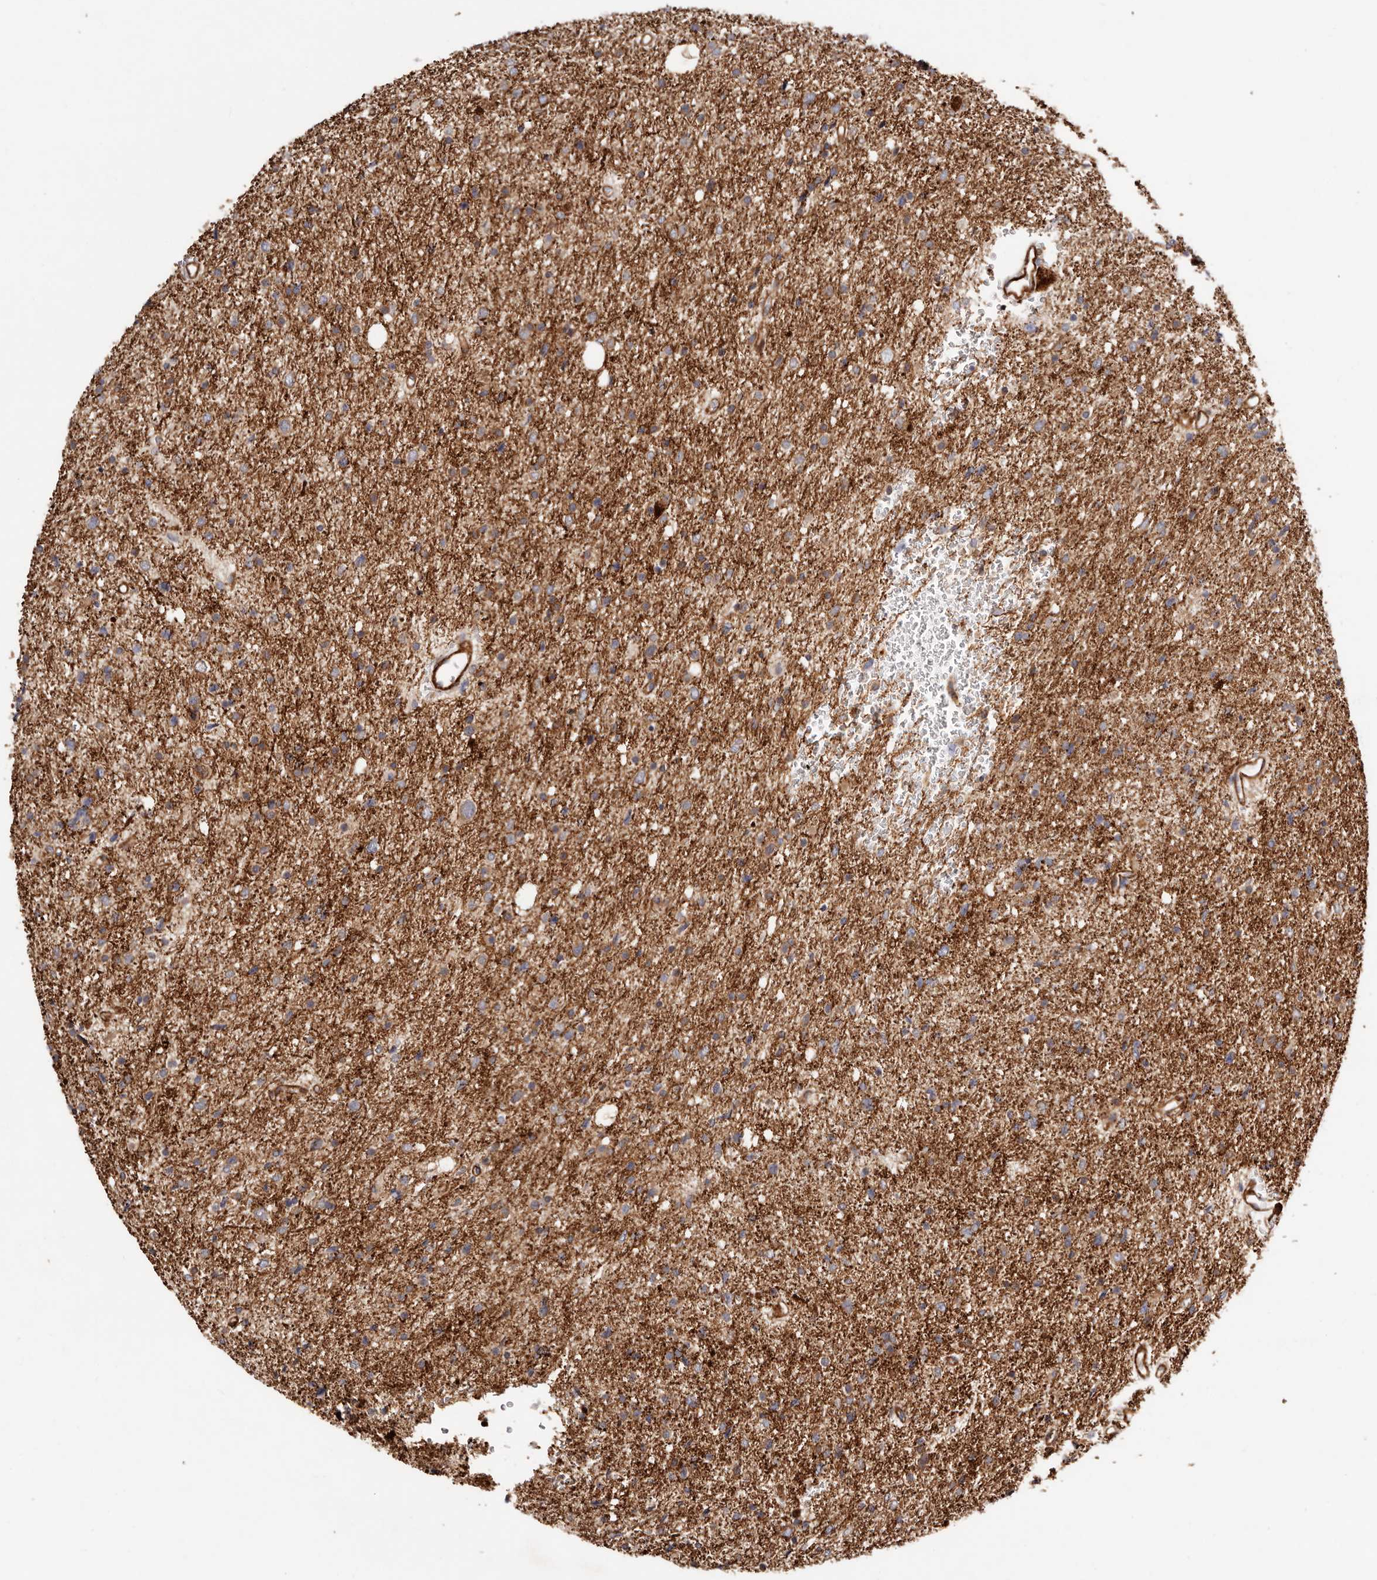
{"staining": {"intensity": "moderate", "quantity": ">75%", "location": "cytoplasmic/membranous"}, "tissue": "glioma", "cell_type": "Tumor cells", "image_type": "cancer", "snomed": [{"axis": "morphology", "description": "Glioma, malignant, Low grade"}, {"axis": "topography", "description": "Brain"}], "caption": "A brown stain highlights moderate cytoplasmic/membranous positivity of a protein in human glioma tumor cells. (Stains: DAB (3,3'-diaminobenzidine) in brown, nuclei in blue, Microscopy: brightfield microscopy at high magnification).", "gene": "PTPN22", "patient": {"sex": "female", "age": 37}}